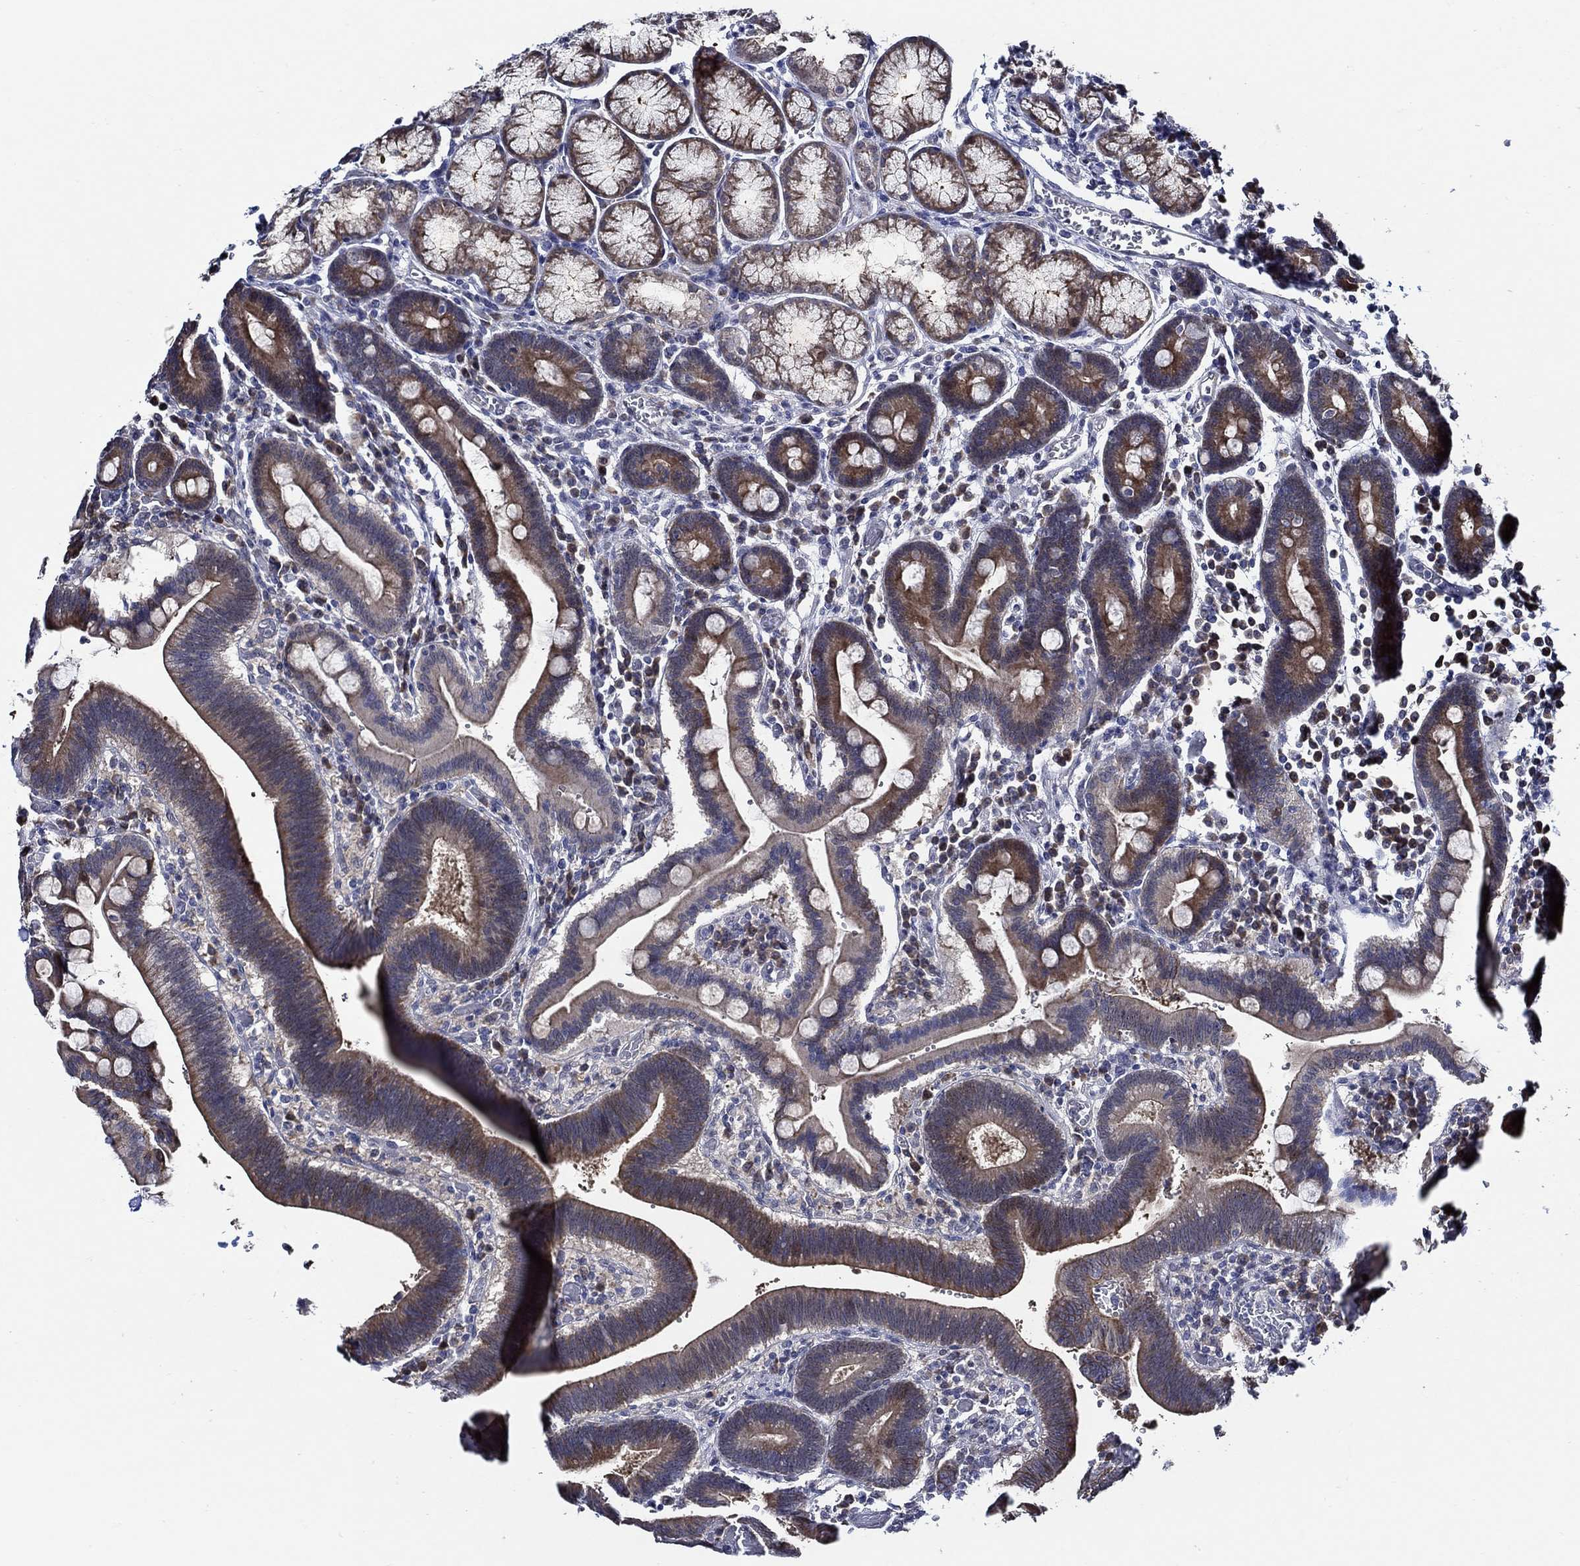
{"staining": {"intensity": "strong", "quantity": "25%-75%", "location": "cytoplasmic/membranous"}, "tissue": "duodenum", "cell_type": "Glandular cells", "image_type": "normal", "snomed": [{"axis": "morphology", "description": "Normal tissue, NOS"}, {"axis": "topography", "description": "Duodenum"}], "caption": "A brown stain highlights strong cytoplasmic/membranous positivity of a protein in glandular cells of benign duodenum. The protein is shown in brown color, while the nuclei are stained blue.", "gene": "C8orf48", "patient": {"sex": "female", "age": 62}}